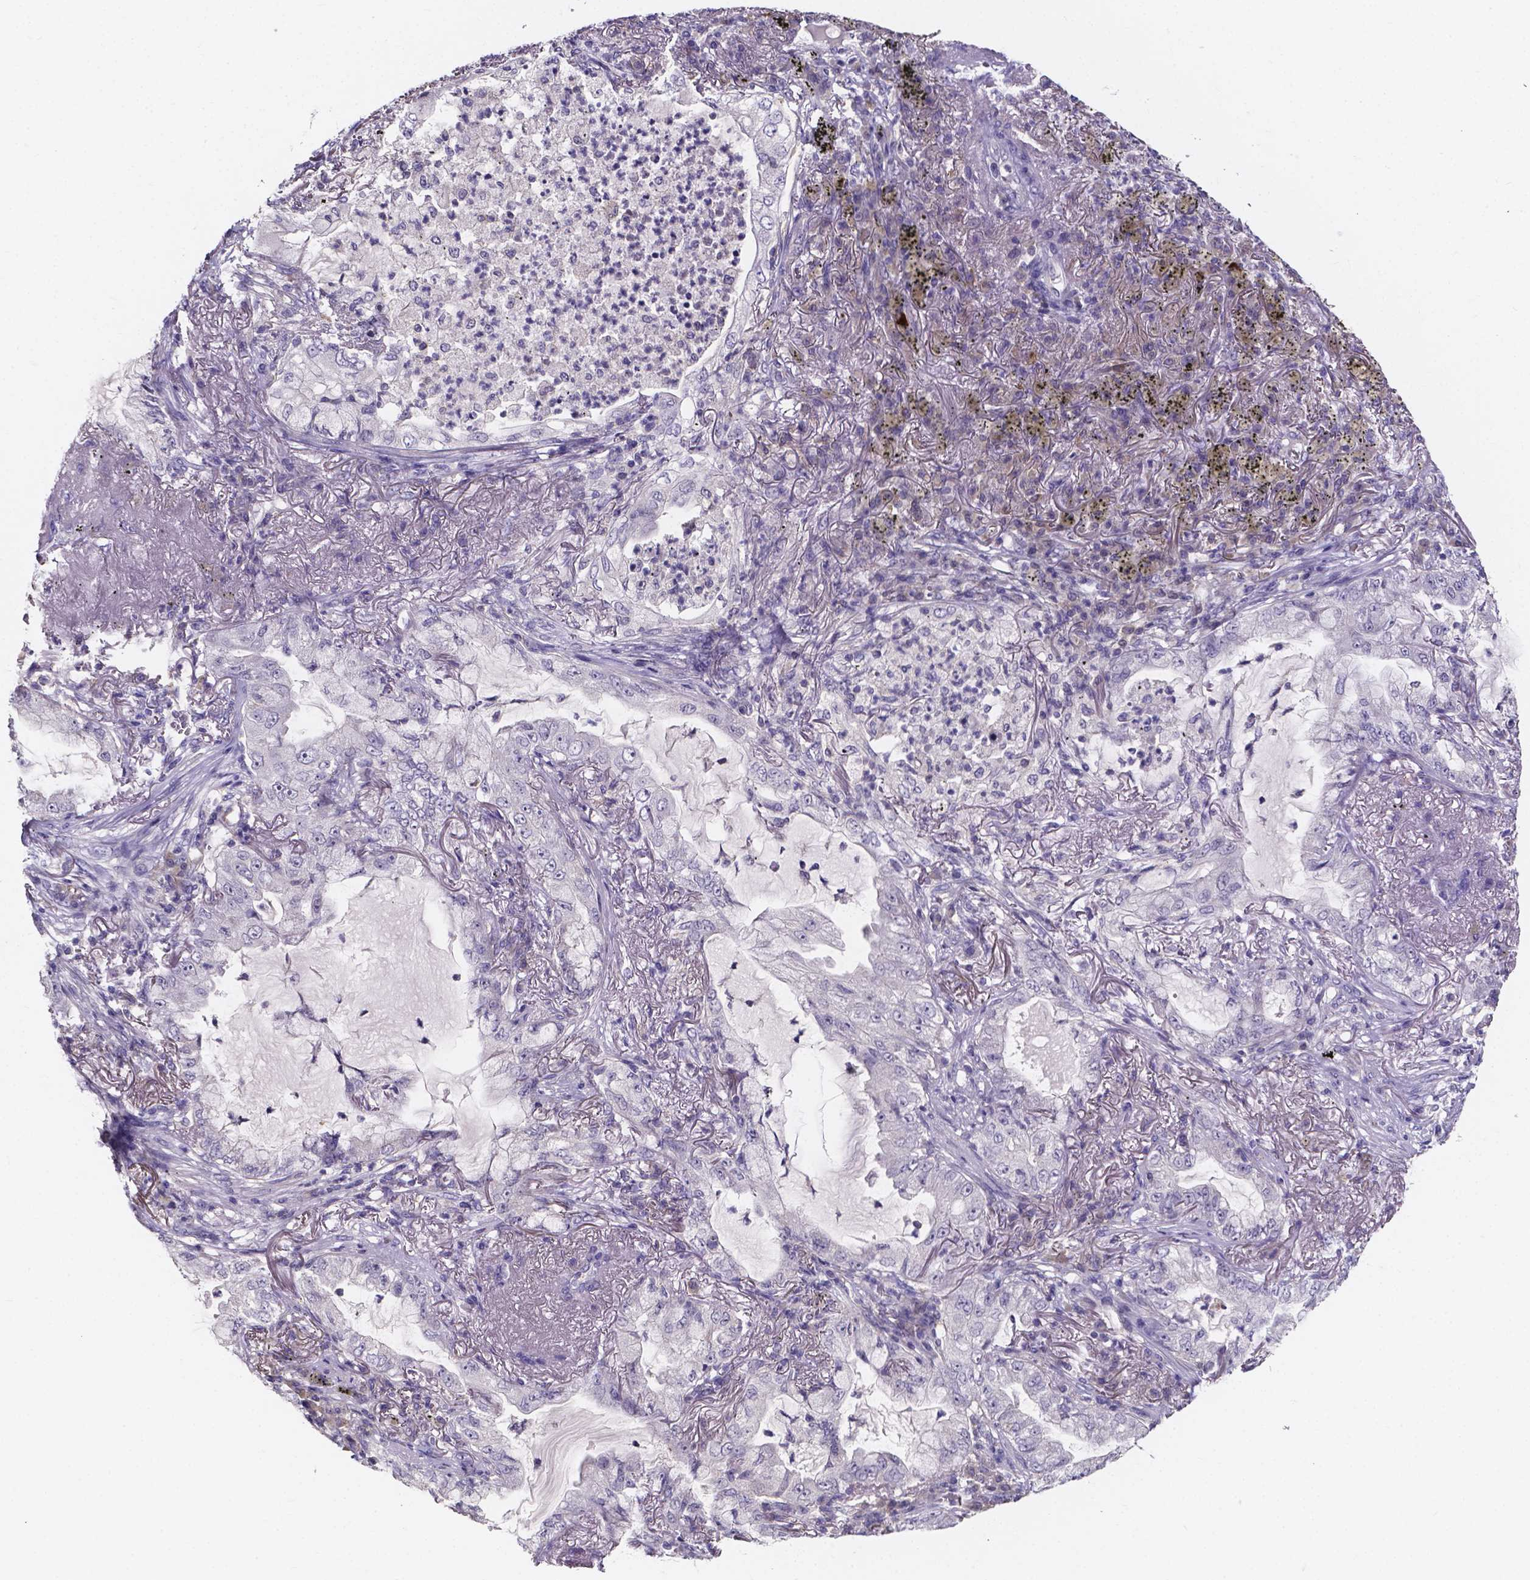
{"staining": {"intensity": "negative", "quantity": "none", "location": "none"}, "tissue": "lung cancer", "cell_type": "Tumor cells", "image_type": "cancer", "snomed": [{"axis": "morphology", "description": "Adenocarcinoma, NOS"}, {"axis": "topography", "description": "Lung"}], "caption": "Immunohistochemistry (IHC) of lung adenocarcinoma exhibits no staining in tumor cells.", "gene": "SPOCD1", "patient": {"sex": "female", "age": 73}}